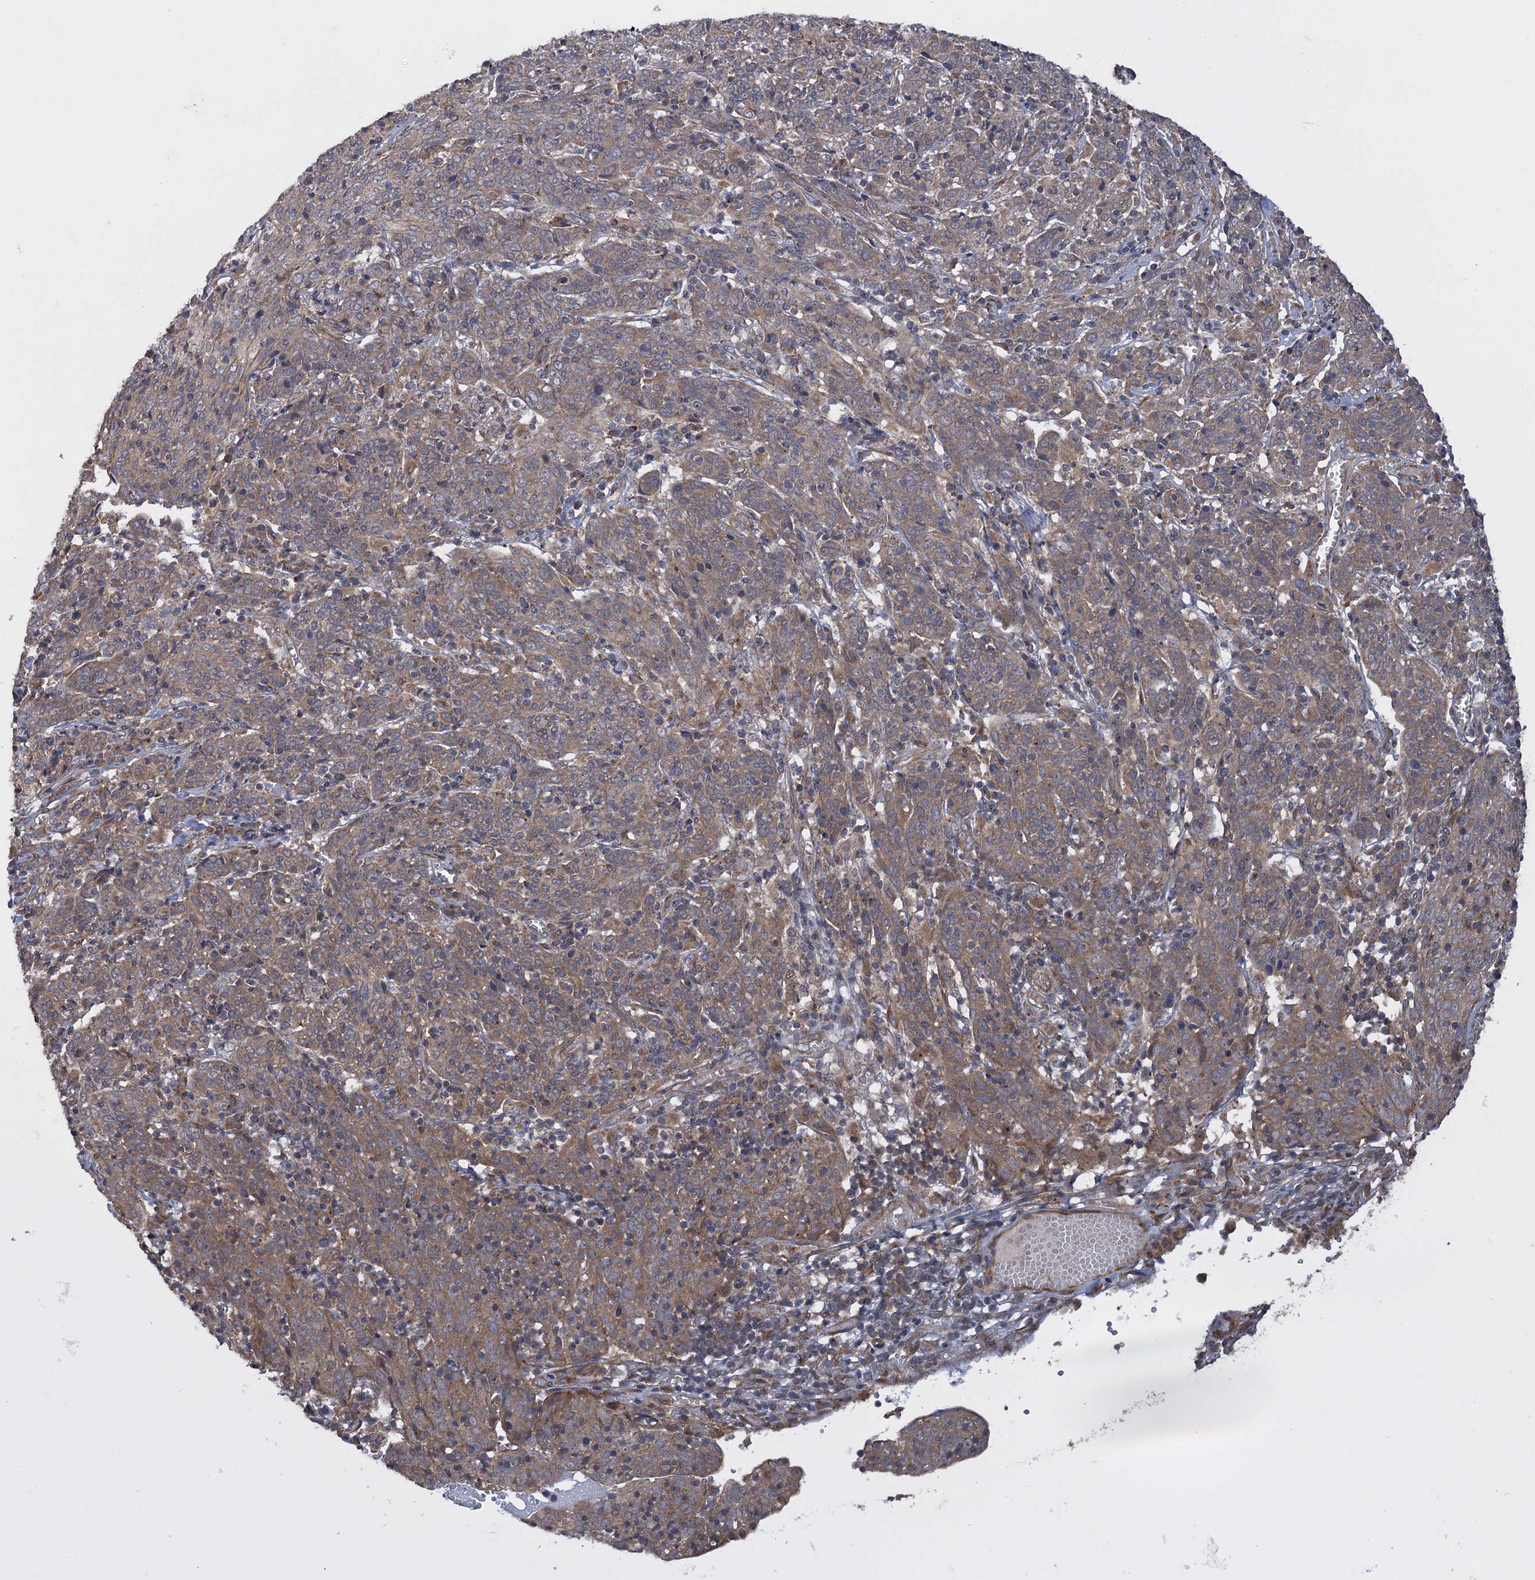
{"staining": {"intensity": "moderate", "quantity": "25%-75%", "location": "cytoplasmic/membranous"}, "tissue": "cervical cancer", "cell_type": "Tumor cells", "image_type": "cancer", "snomed": [{"axis": "morphology", "description": "Squamous cell carcinoma, NOS"}, {"axis": "topography", "description": "Cervix"}], "caption": "High-magnification brightfield microscopy of cervical cancer stained with DAB (3,3'-diaminobenzidine) (brown) and counterstained with hematoxylin (blue). tumor cells exhibit moderate cytoplasmic/membranous positivity is appreciated in approximately25%-75% of cells.", "gene": "HAUS1", "patient": {"sex": "female", "age": 67}}